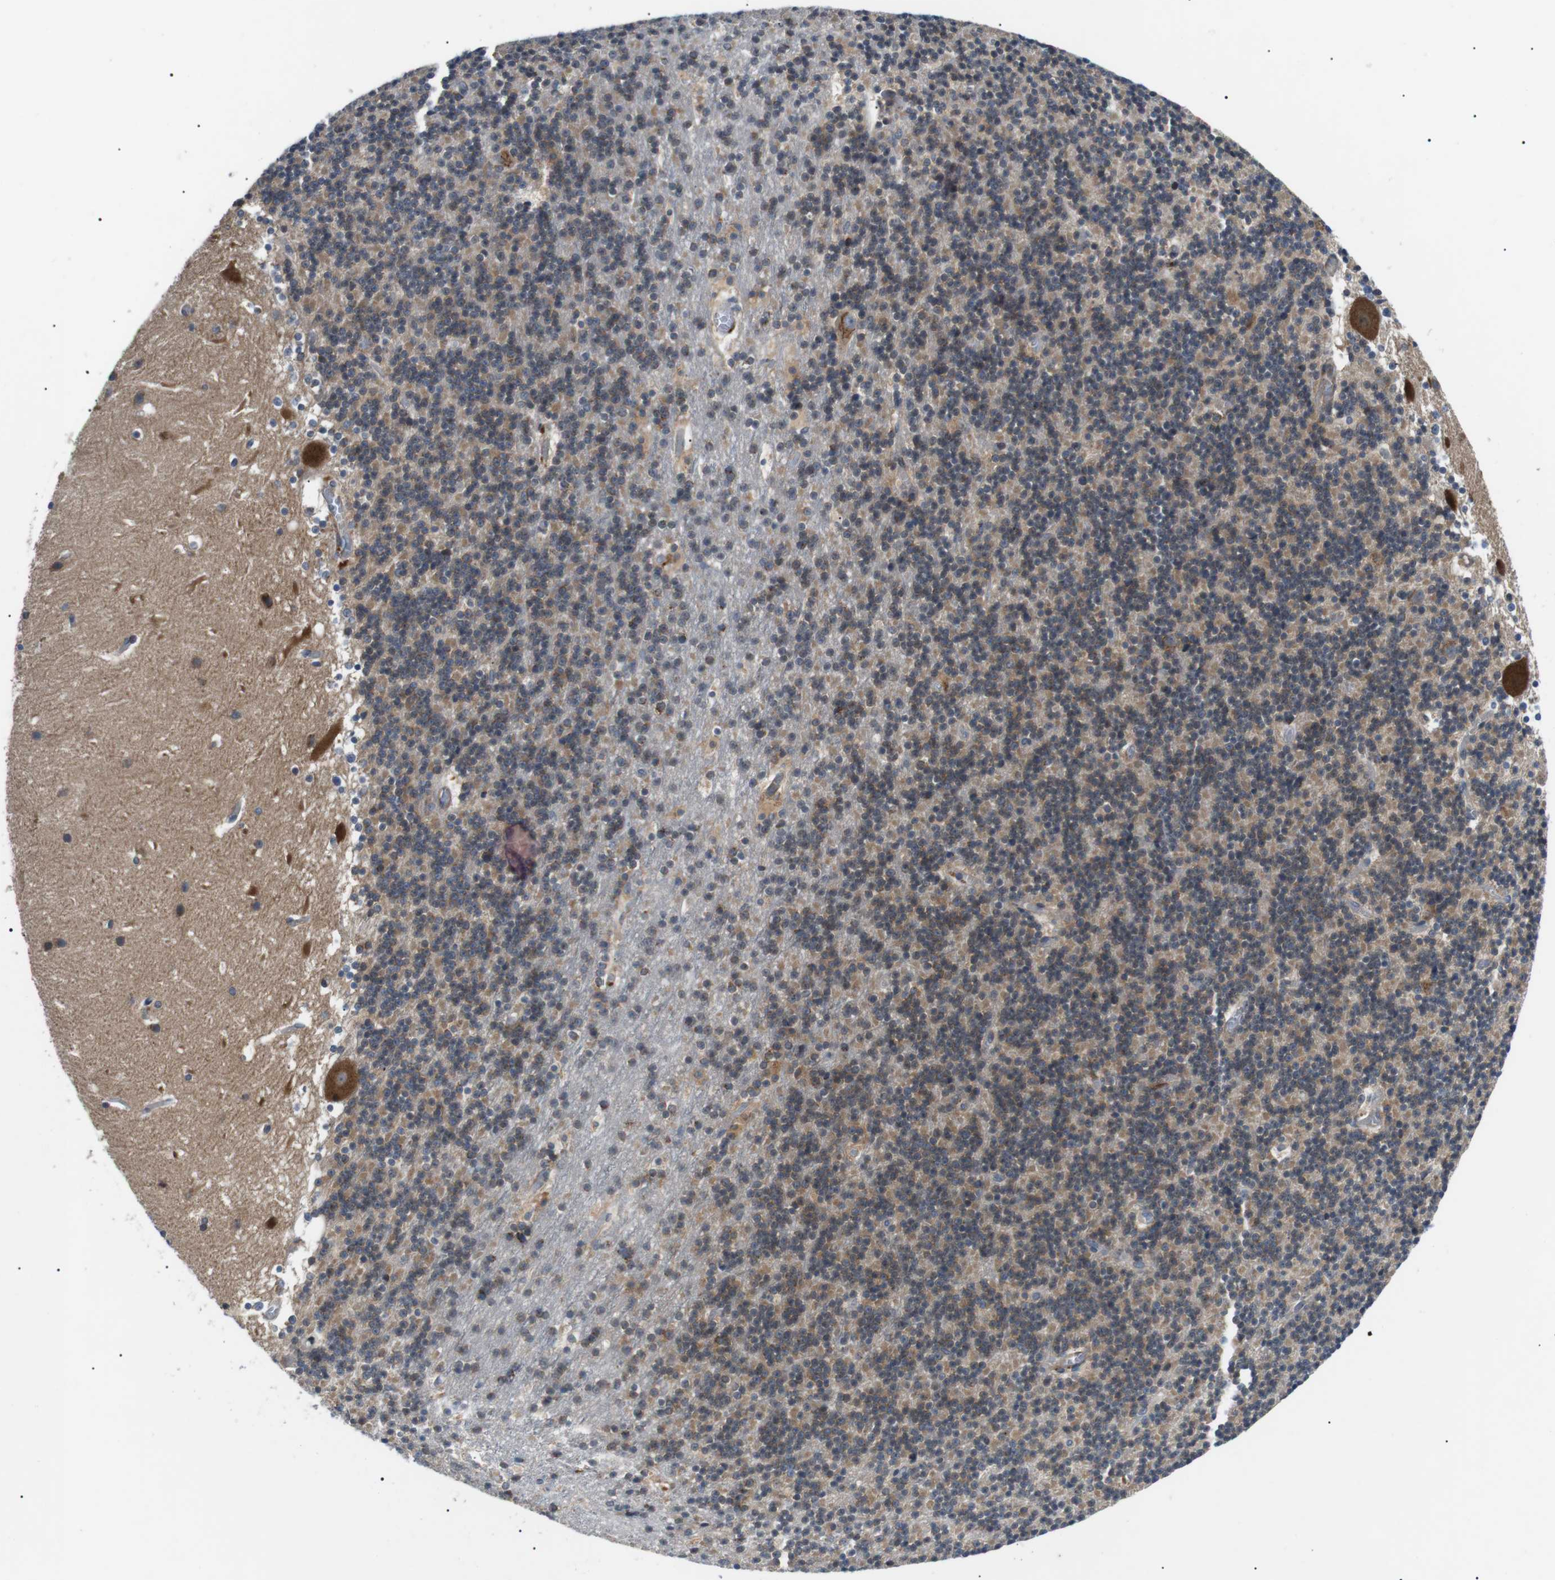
{"staining": {"intensity": "moderate", "quantity": "25%-75%", "location": "cytoplasmic/membranous"}, "tissue": "cerebellum", "cell_type": "Cells in granular layer", "image_type": "normal", "snomed": [{"axis": "morphology", "description": "Normal tissue, NOS"}, {"axis": "topography", "description": "Cerebellum"}], "caption": "Immunohistochemical staining of normal cerebellum exhibits medium levels of moderate cytoplasmic/membranous positivity in approximately 25%-75% of cells in granular layer. The staining was performed using DAB, with brown indicating positive protein expression. Nuclei are stained blue with hematoxylin.", "gene": "DIPK1A", "patient": {"sex": "male", "age": 45}}